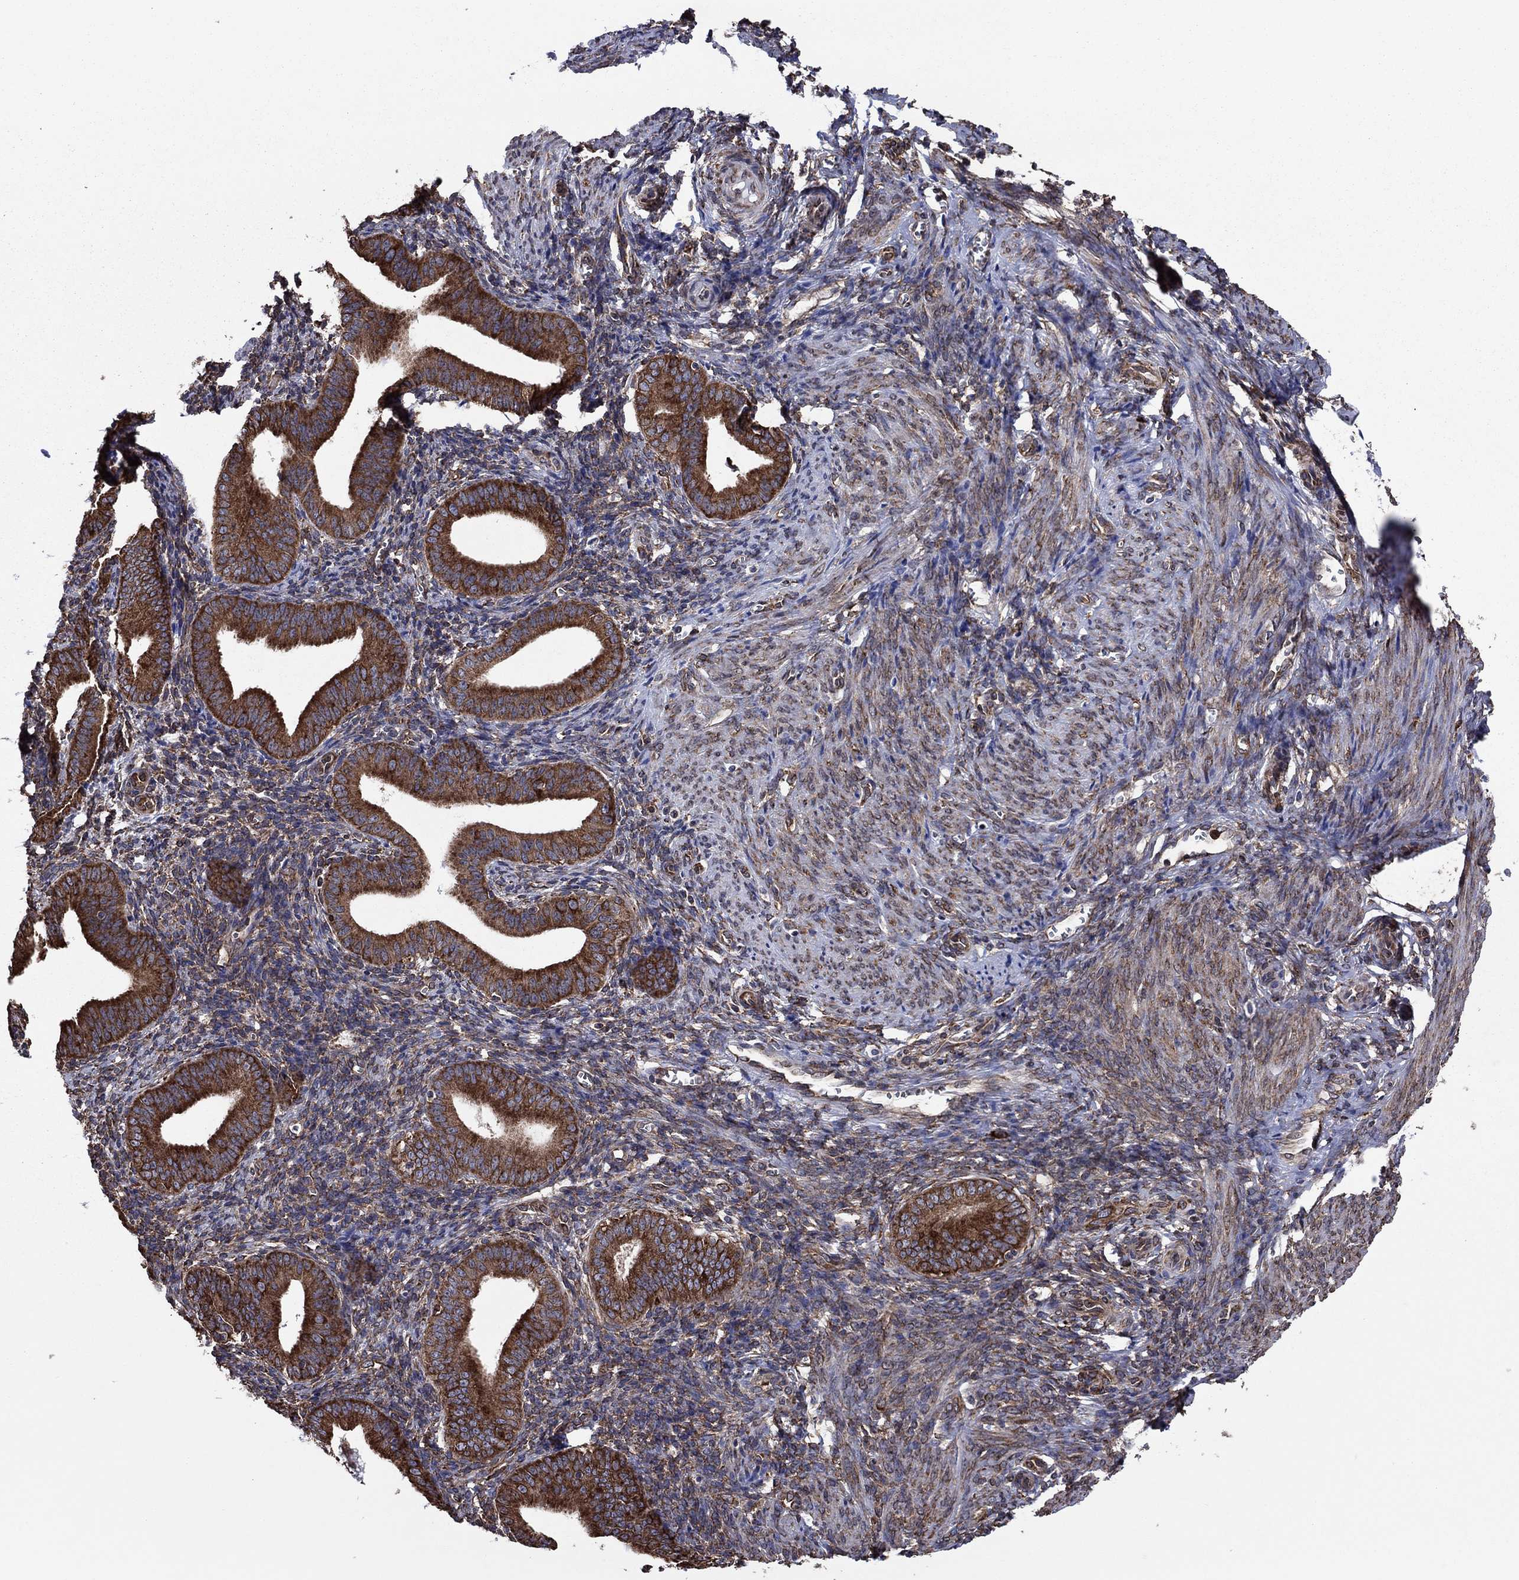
{"staining": {"intensity": "moderate", "quantity": "25%-75%", "location": "cytoplasmic/membranous"}, "tissue": "endometrium", "cell_type": "Cells in endometrial stroma", "image_type": "normal", "snomed": [{"axis": "morphology", "description": "Normal tissue, NOS"}, {"axis": "topography", "description": "Endometrium"}], "caption": "Protein staining of normal endometrium reveals moderate cytoplasmic/membranous positivity in about 25%-75% of cells in endometrial stroma. Nuclei are stained in blue.", "gene": "YBX1", "patient": {"sex": "female", "age": 42}}